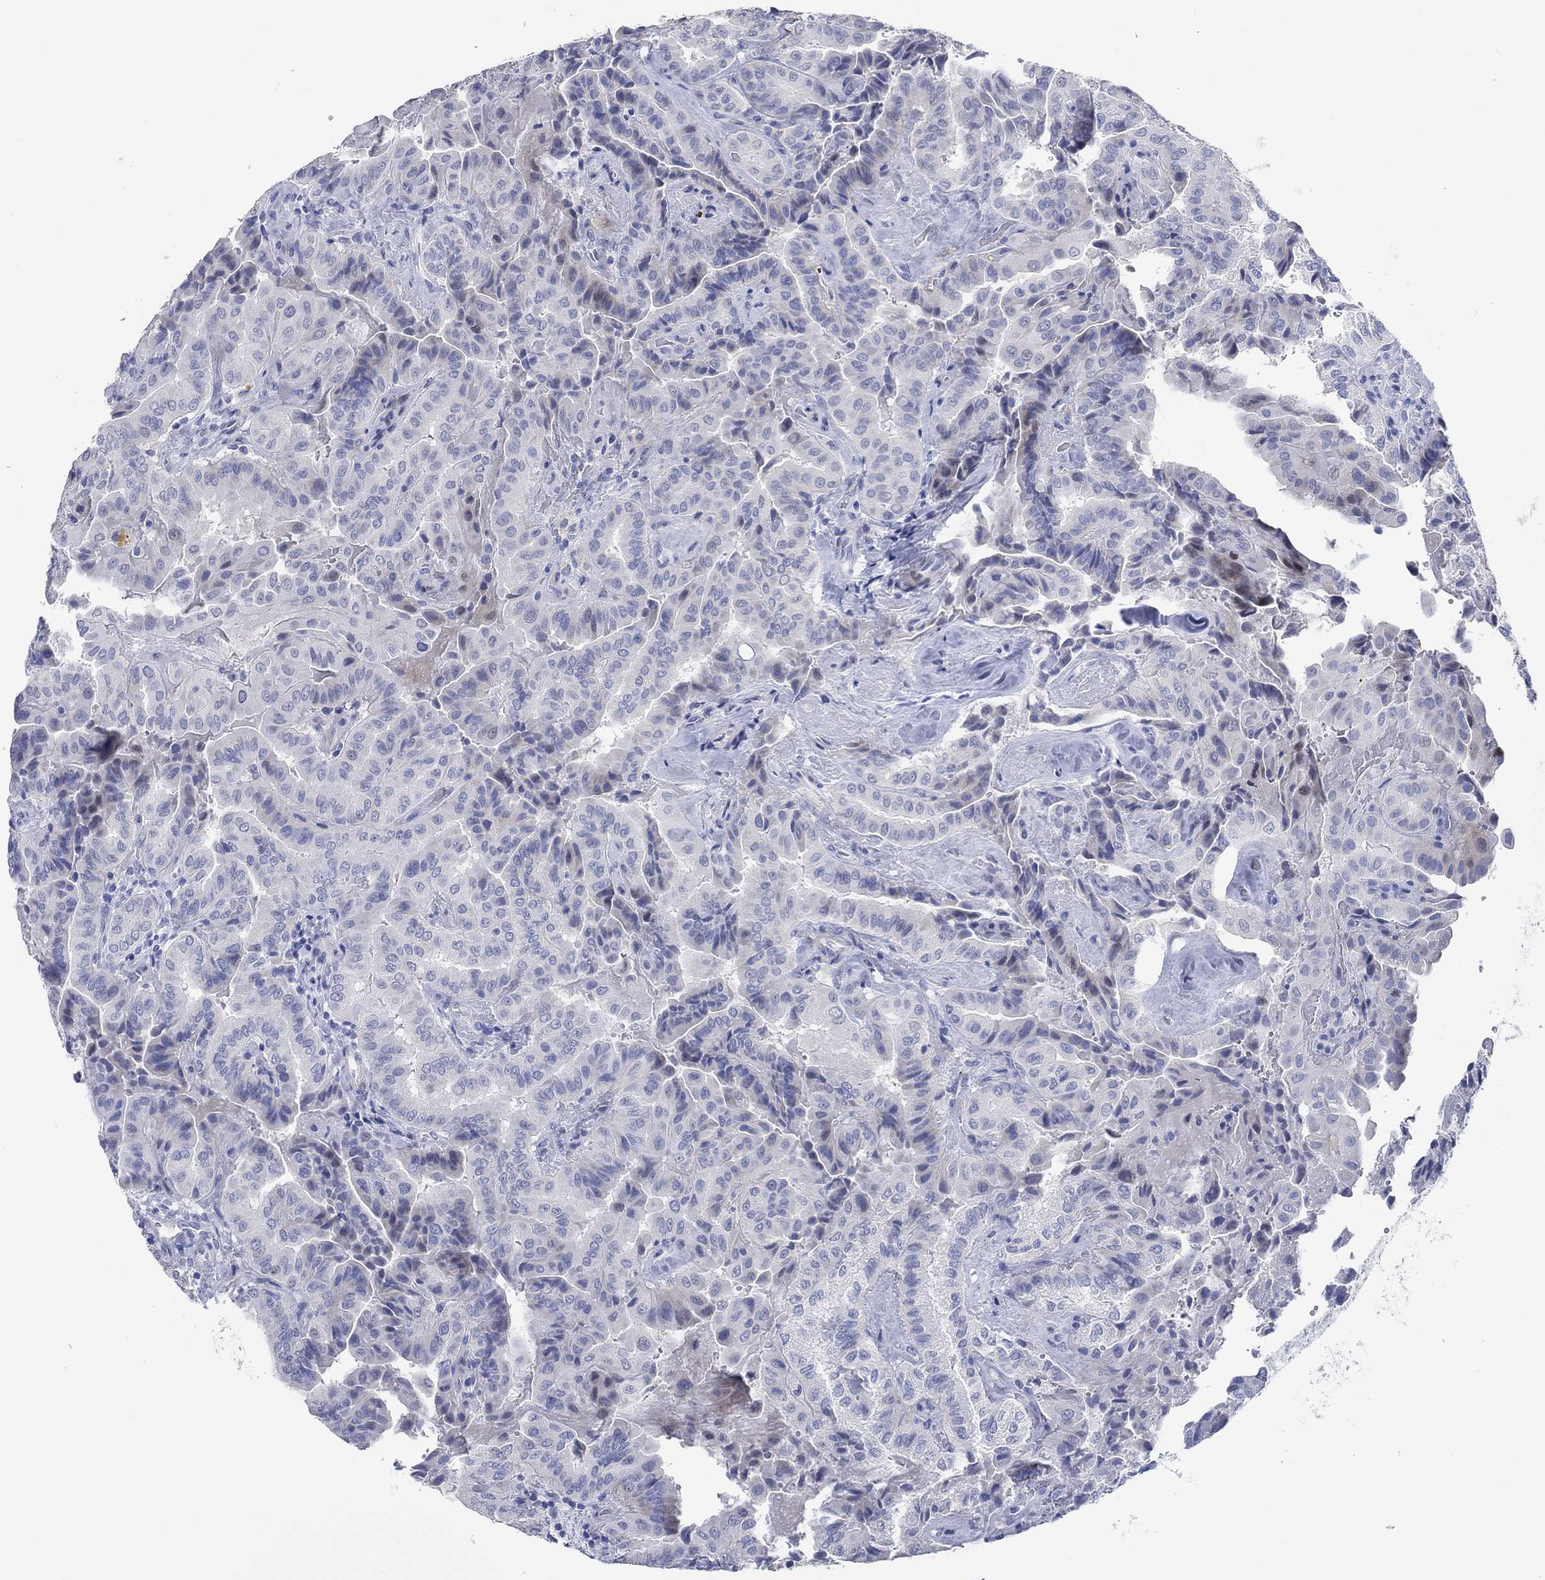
{"staining": {"intensity": "negative", "quantity": "none", "location": "none"}, "tissue": "thyroid cancer", "cell_type": "Tumor cells", "image_type": "cancer", "snomed": [{"axis": "morphology", "description": "Papillary adenocarcinoma, NOS"}, {"axis": "topography", "description": "Thyroid gland"}], "caption": "An immunohistochemistry (IHC) histopathology image of papillary adenocarcinoma (thyroid) is shown. There is no staining in tumor cells of papillary adenocarcinoma (thyroid). (Stains: DAB (3,3'-diaminobenzidine) immunohistochemistry (IHC) with hematoxylin counter stain, Microscopy: brightfield microscopy at high magnification).", "gene": "C4orf47", "patient": {"sex": "female", "age": 68}}